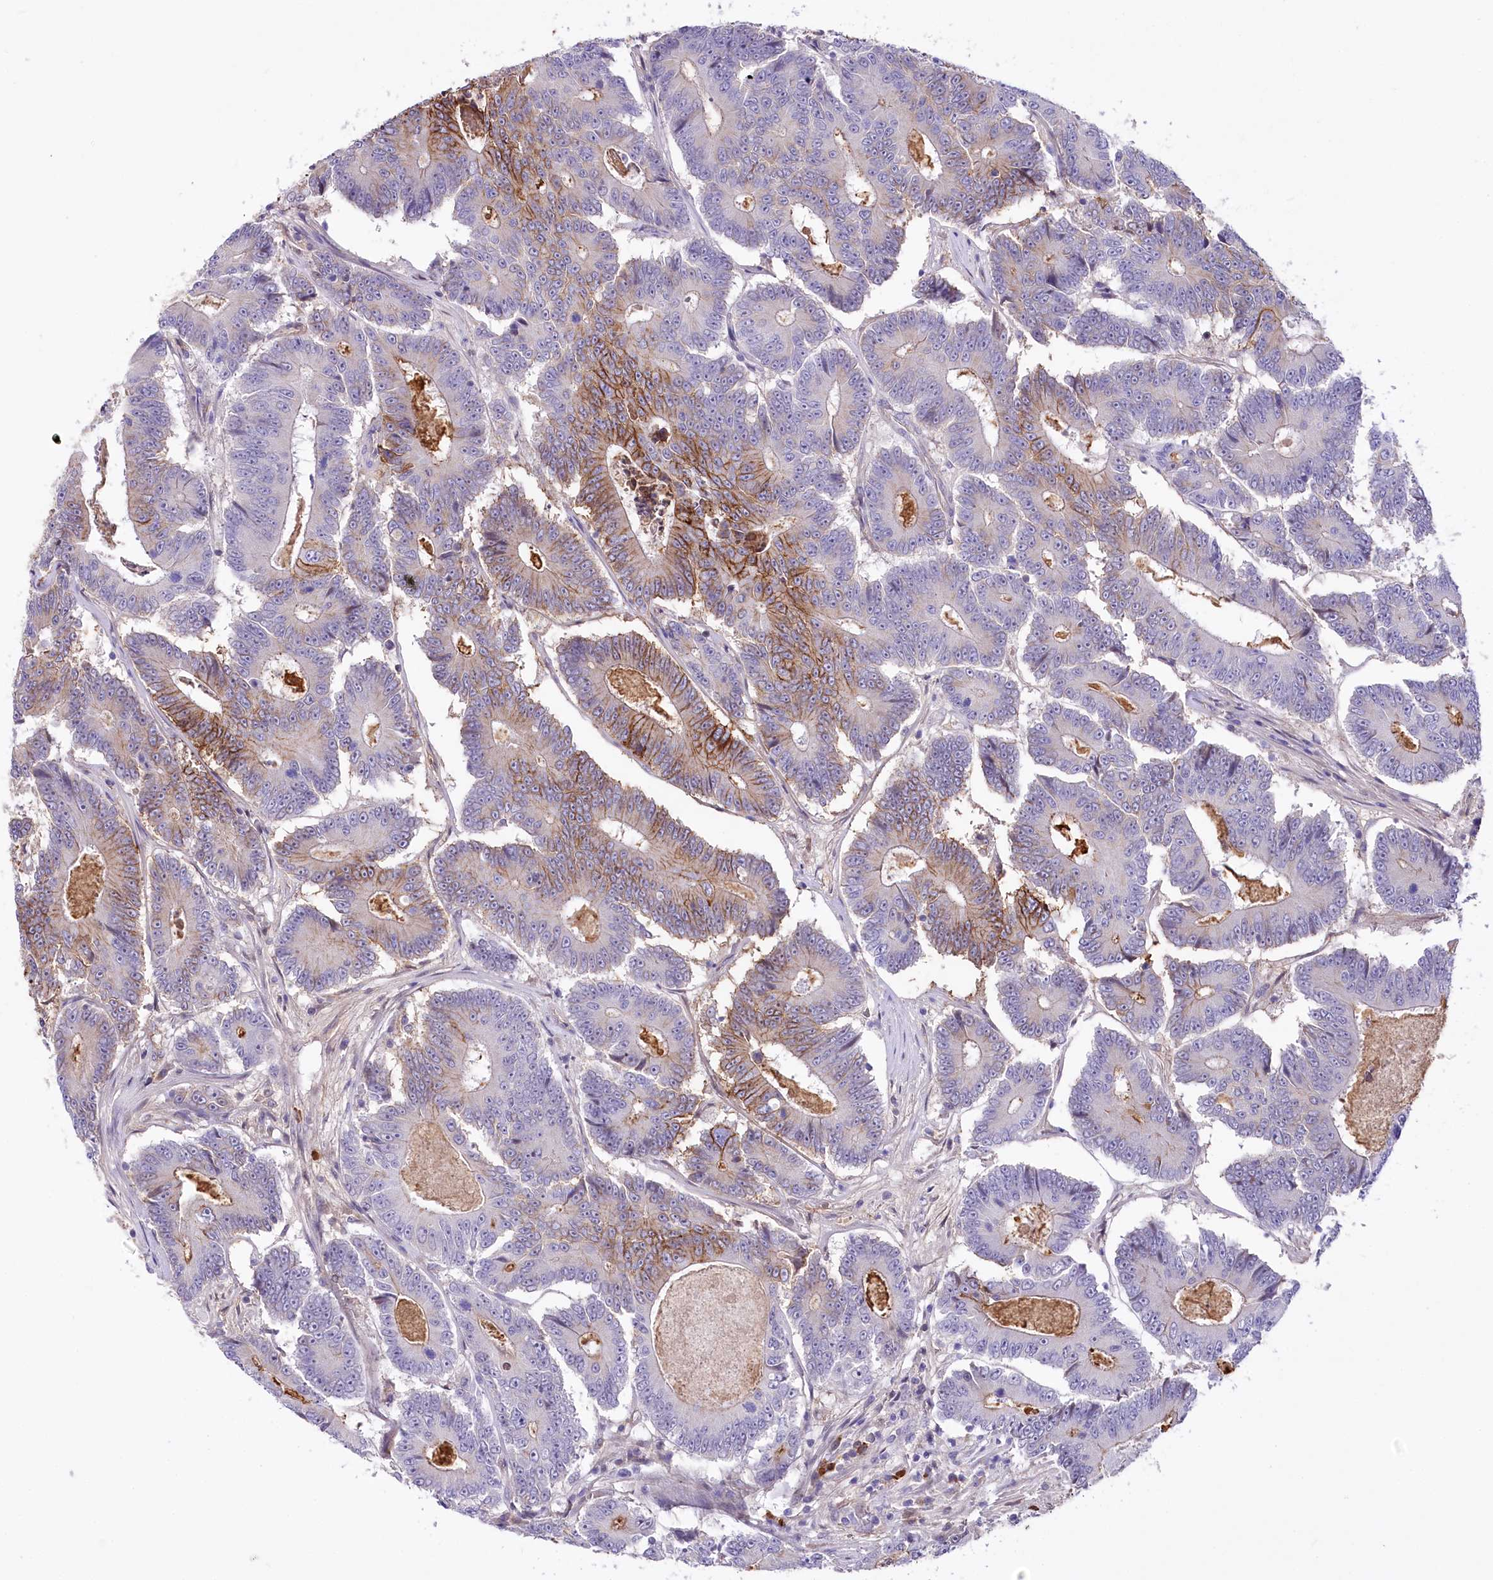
{"staining": {"intensity": "moderate", "quantity": "25%-75%", "location": "cytoplasmic/membranous"}, "tissue": "colorectal cancer", "cell_type": "Tumor cells", "image_type": "cancer", "snomed": [{"axis": "morphology", "description": "Adenocarcinoma, NOS"}, {"axis": "topography", "description": "Colon"}], "caption": "Protein staining by immunohistochemistry (IHC) displays moderate cytoplasmic/membranous staining in about 25%-75% of tumor cells in colorectal cancer (adenocarcinoma).", "gene": "CEP164", "patient": {"sex": "male", "age": 83}}